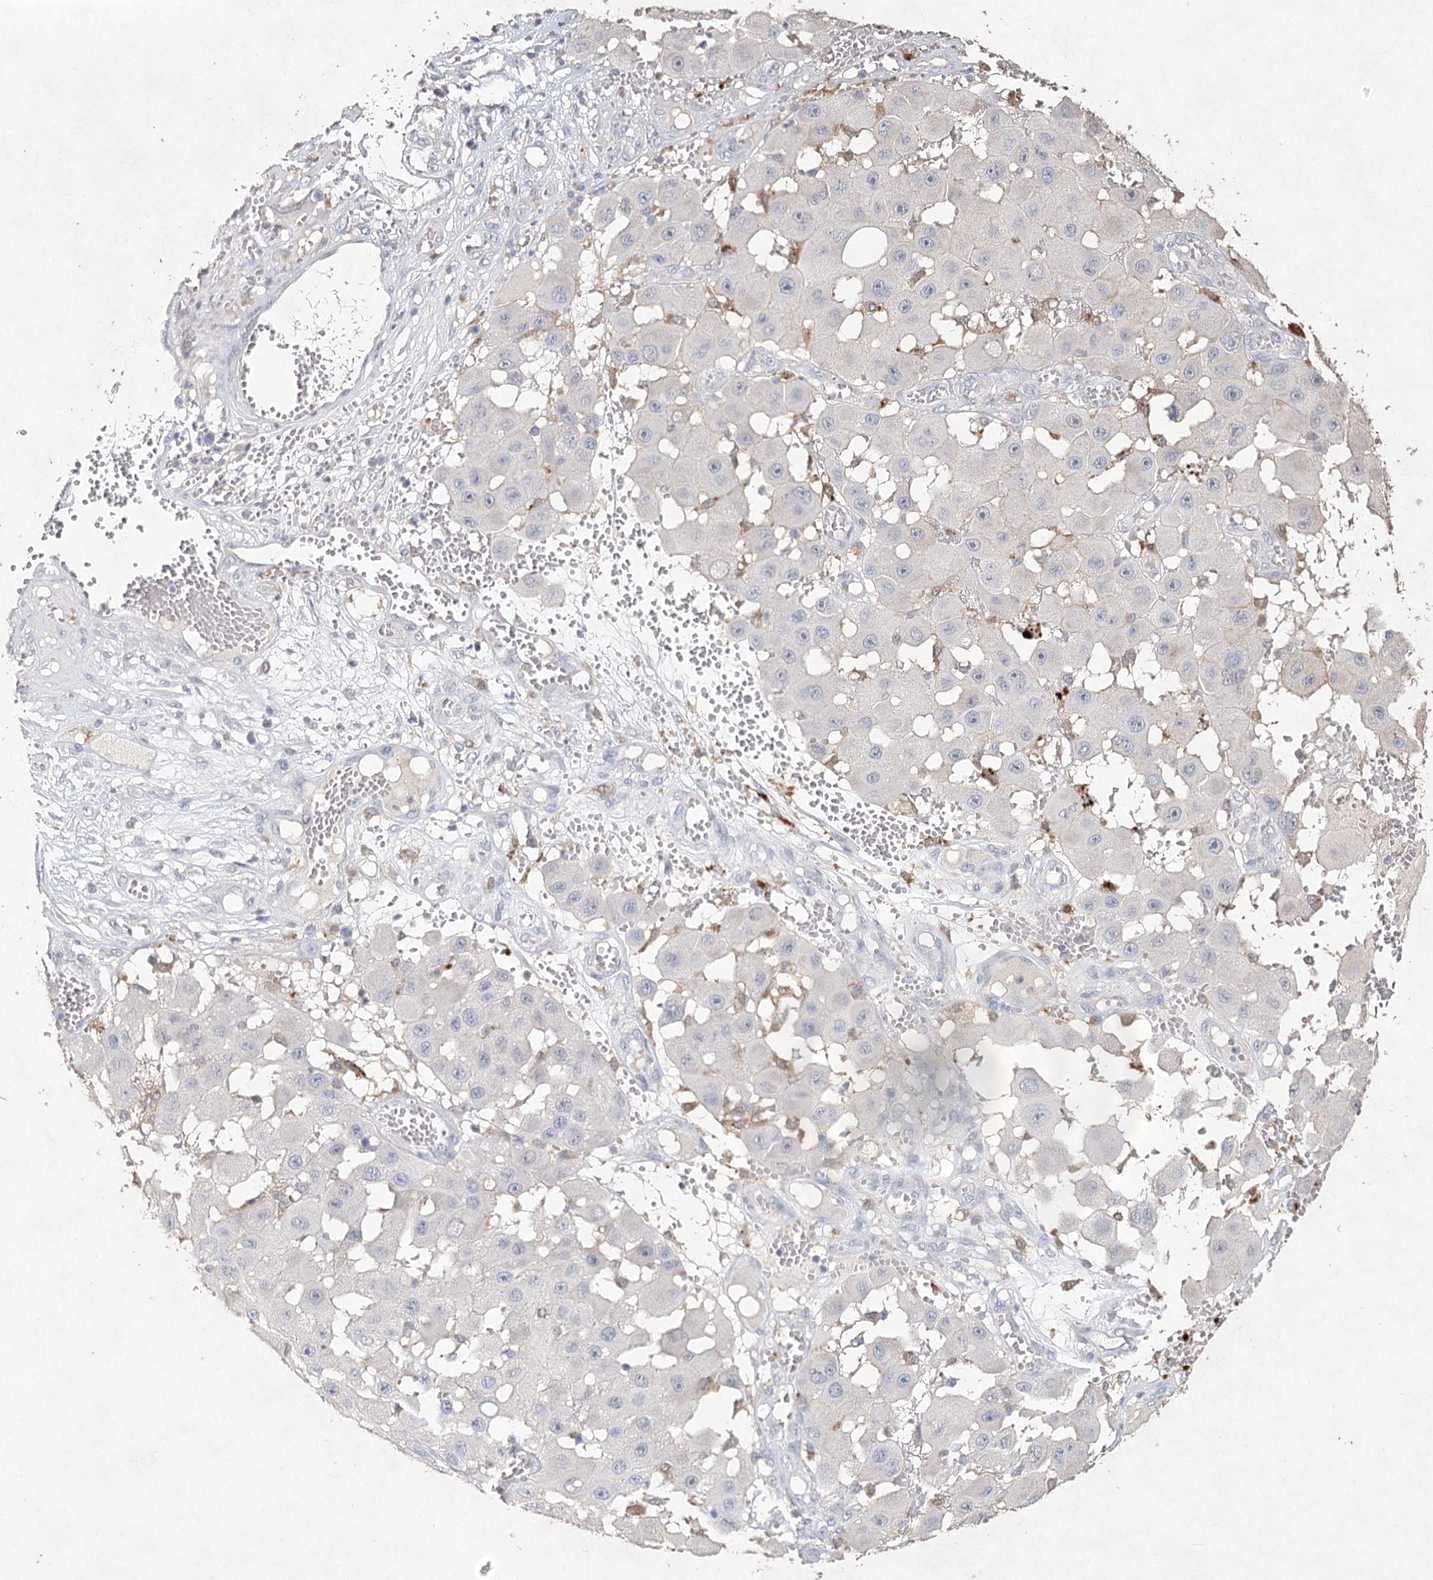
{"staining": {"intensity": "negative", "quantity": "none", "location": "none"}, "tissue": "melanoma", "cell_type": "Tumor cells", "image_type": "cancer", "snomed": [{"axis": "morphology", "description": "Malignant melanoma, NOS"}, {"axis": "topography", "description": "Skin"}], "caption": "This is an immunohistochemistry photomicrograph of malignant melanoma. There is no staining in tumor cells.", "gene": "ARSI", "patient": {"sex": "female", "age": 81}}